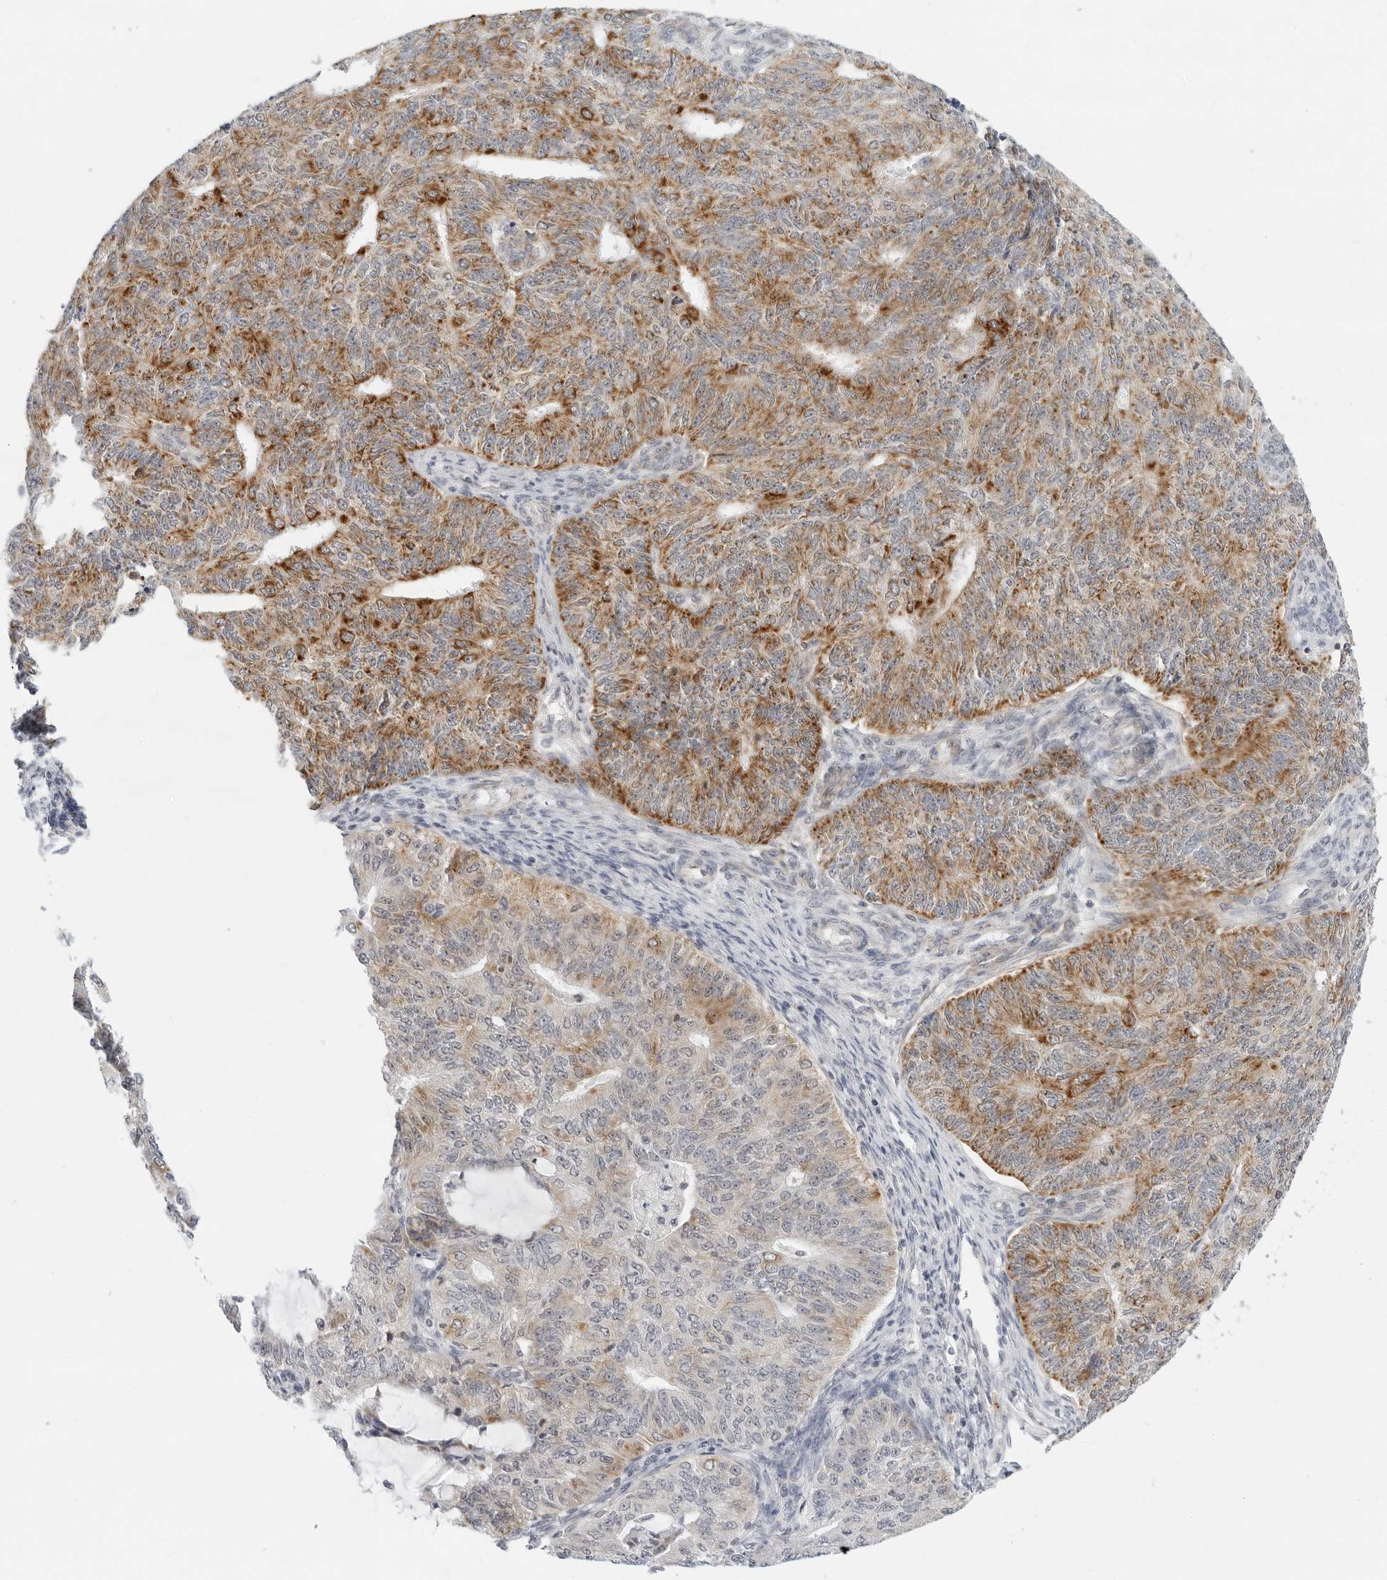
{"staining": {"intensity": "moderate", "quantity": ">75%", "location": "cytoplasmic/membranous"}, "tissue": "endometrial cancer", "cell_type": "Tumor cells", "image_type": "cancer", "snomed": [{"axis": "morphology", "description": "Adenocarcinoma, NOS"}, {"axis": "topography", "description": "Endometrium"}], "caption": "DAB immunohistochemical staining of human endometrial adenocarcinoma shows moderate cytoplasmic/membranous protein positivity in approximately >75% of tumor cells. The protein is stained brown, and the nuclei are stained in blue (DAB (3,3'-diaminobenzidine) IHC with brightfield microscopy, high magnification).", "gene": "CIART", "patient": {"sex": "female", "age": 32}}